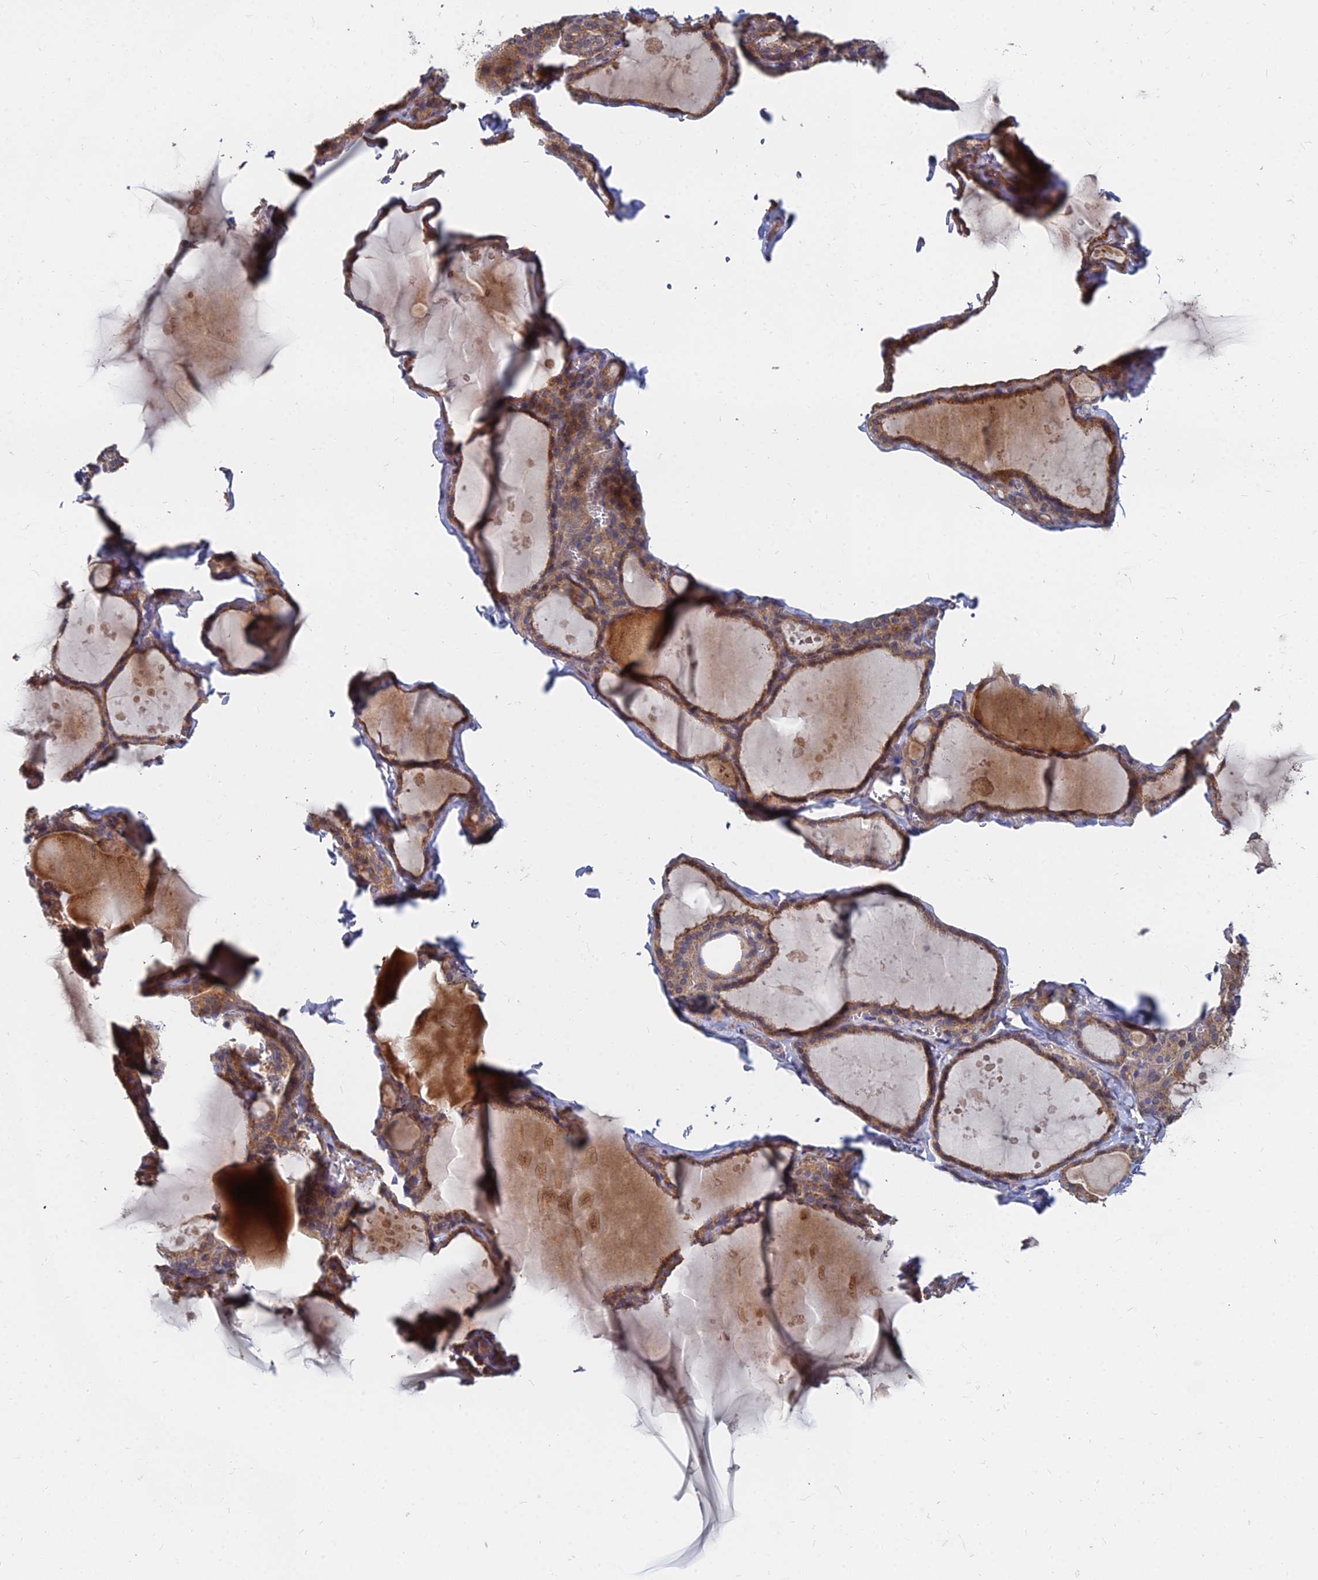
{"staining": {"intensity": "moderate", "quantity": ">75%", "location": "cytoplasmic/membranous"}, "tissue": "thyroid gland", "cell_type": "Glandular cells", "image_type": "normal", "snomed": [{"axis": "morphology", "description": "Normal tissue, NOS"}, {"axis": "topography", "description": "Thyroid gland"}], "caption": "Human thyroid gland stained with a brown dye displays moderate cytoplasmic/membranous positive expression in about >75% of glandular cells.", "gene": "CCZ1B", "patient": {"sex": "male", "age": 56}}